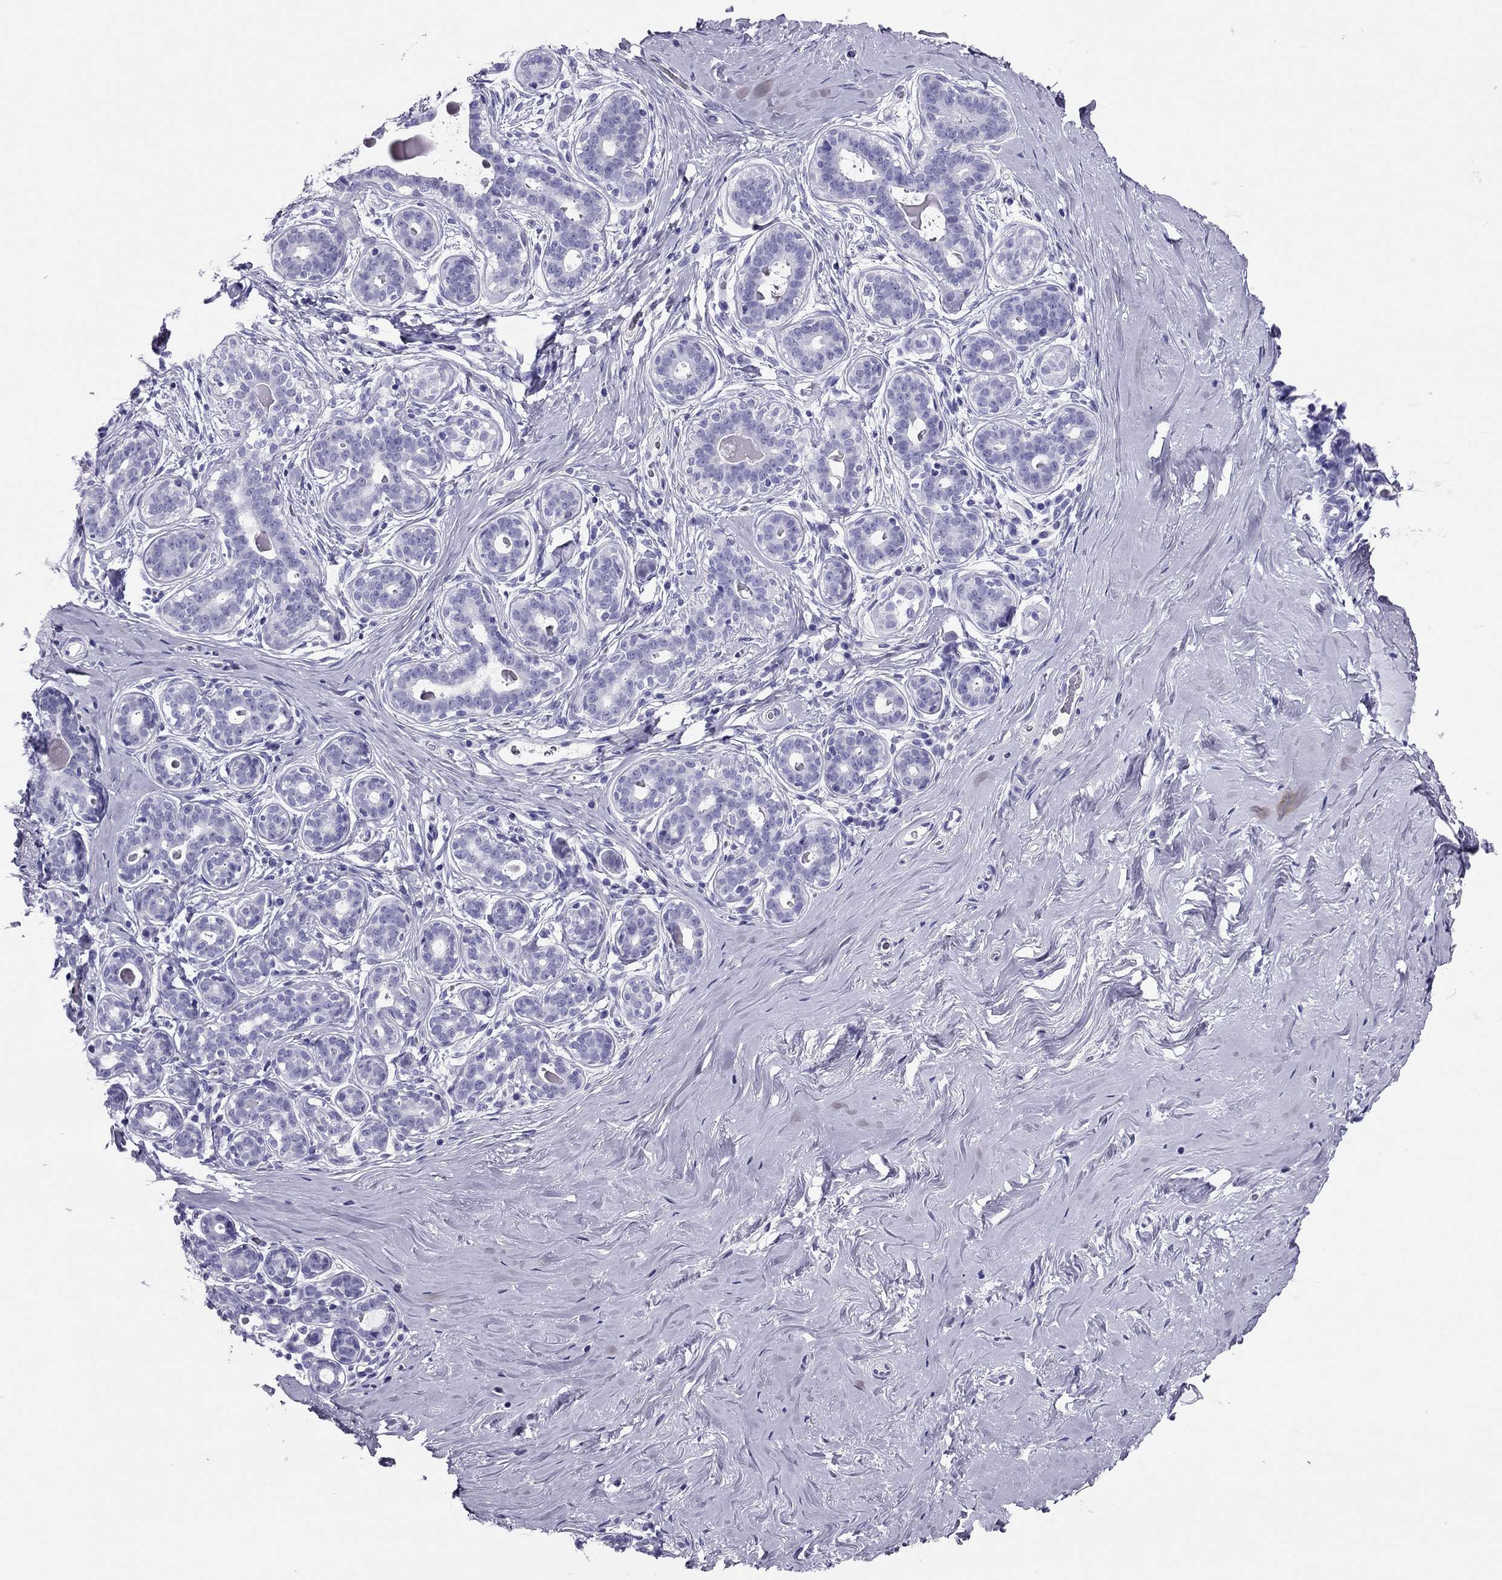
{"staining": {"intensity": "negative", "quantity": "none", "location": "none"}, "tissue": "breast", "cell_type": "Adipocytes", "image_type": "normal", "snomed": [{"axis": "morphology", "description": "Normal tissue, NOS"}, {"axis": "topography", "description": "Skin"}, {"axis": "topography", "description": "Breast"}], "caption": "Protein analysis of benign breast displays no significant staining in adipocytes. The staining is performed using DAB (3,3'-diaminobenzidine) brown chromogen with nuclei counter-stained in using hematoxylin.", "gene": "PDE6A", "patient": {"sex": "female", "age": 43}}